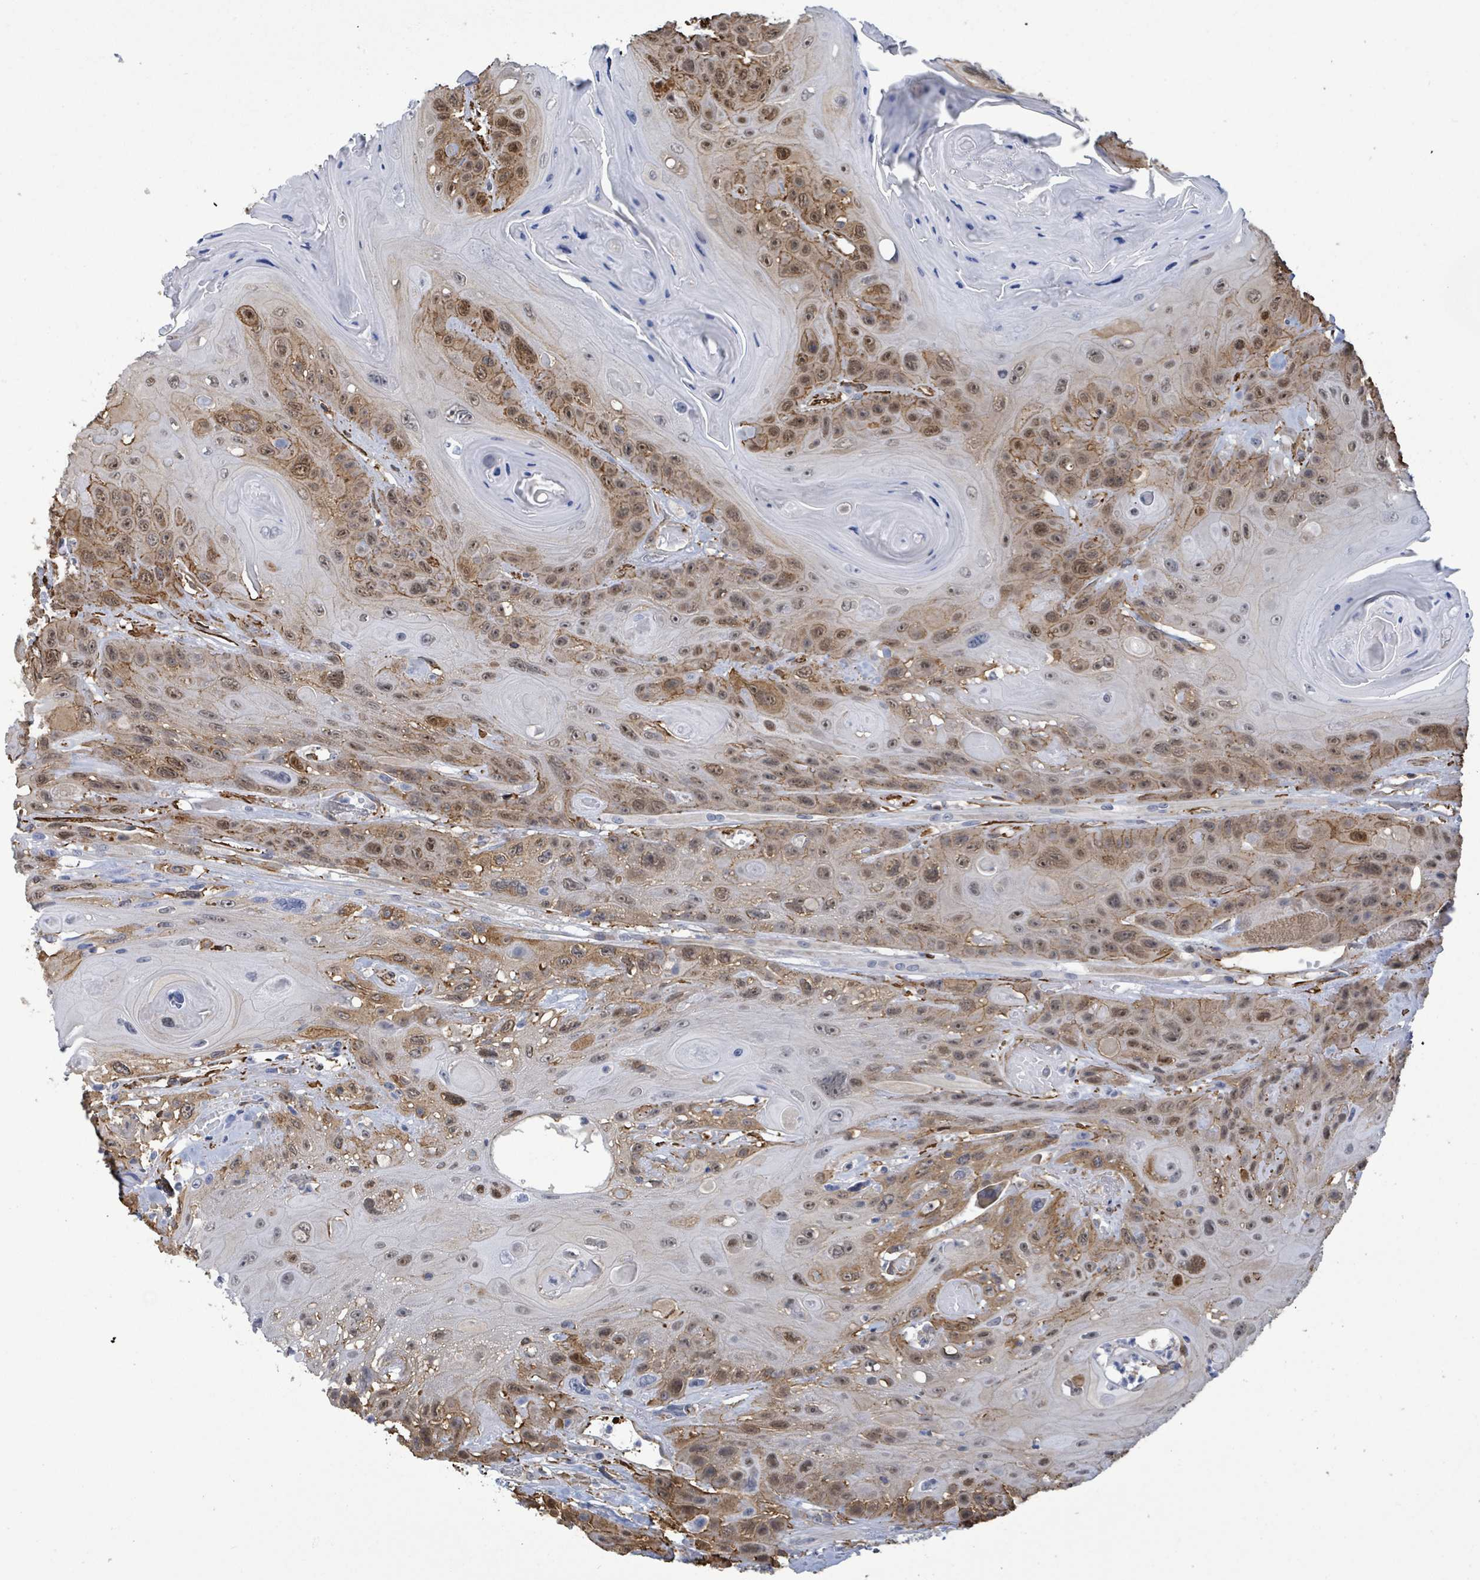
{"staining": {"intensity": "moderate", "quantity": "25%-75%", "location": "cytoplasmic/membranous,nuclear"}, "tissue": "head and neck cancer", "cell_type": "Tumor cells", "image_type": "cancer", "snomed": [{"axis": "morphology", "description": "Squamous cell carcinoma, NOS"}, {"axis": "topography", "description": "Head-Neck"}], "caption": "Immunohistochemical staining of squamous cell carcinoma (head and neck) exhibits medium levels of moderate cytoplasmic/membranous and nuclear protein expression in approximately 25%-75% of tumor cells. (IHC, brightfield microscopy, high magnification).", "gene": "PRKRIP1", "patient": {"sex": "female", "age": 59}}